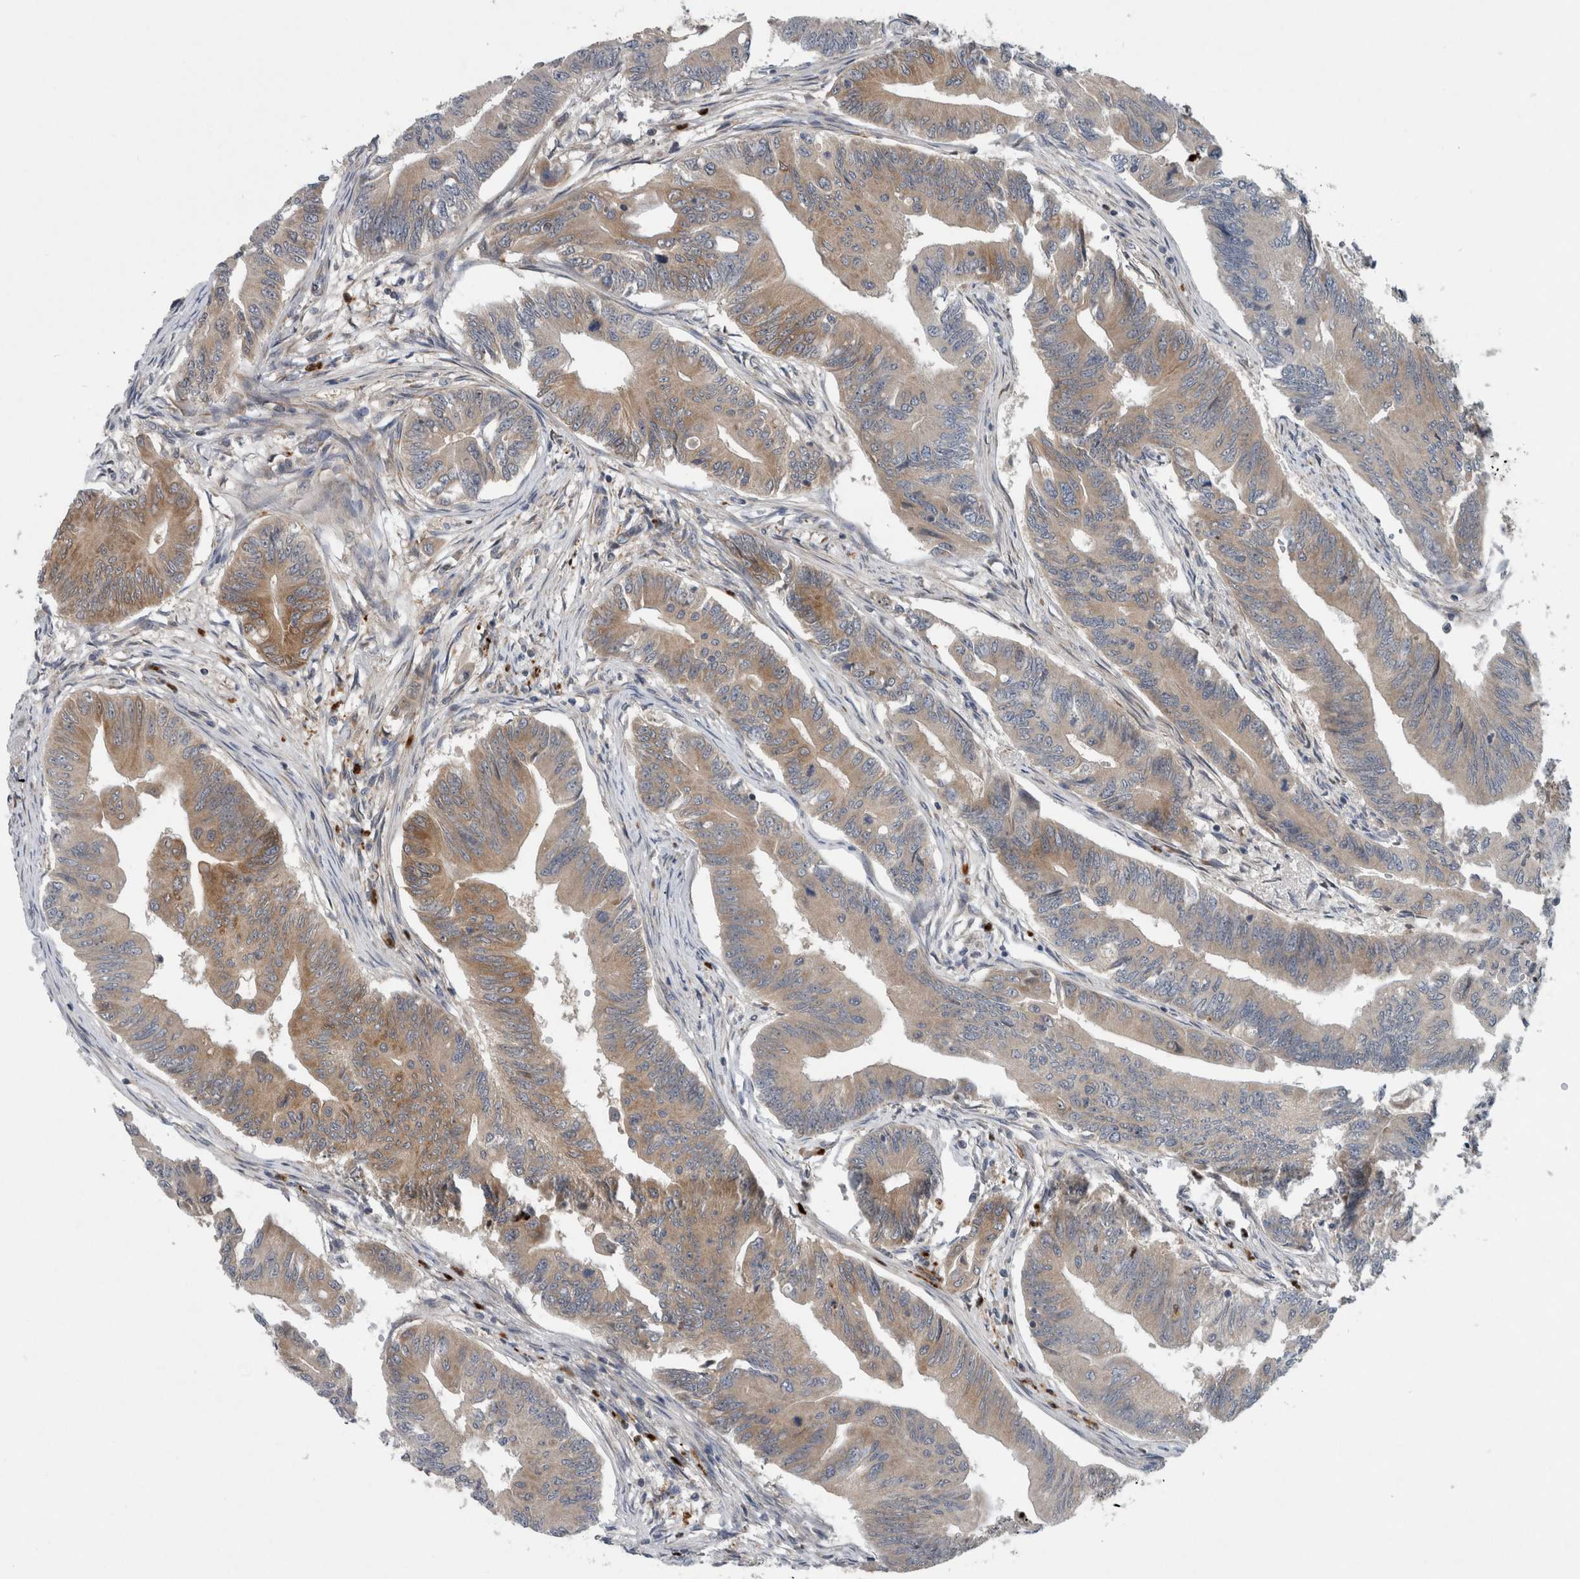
{"staining": {"intensity": "moderate", "quantity": "25%-75%", "location": "cytoplasmic/membranous"}, "tissue": "colorectal cancer", "cell_type": "Tumor cells", "image_type": "cancer", "snomed": [{"axis": "morphology", "description": "Adenoma, NOS"}, {"axis": "morphology", "description": "Adenocarcinoma, NOS"}, {"axis": "topography", "description": "Colon"}], "caption": "Adenocarcinoma (colorectal) was stained to show a protein in brown. There is medium levels of moderate cytoplasmic/membranous expression in about 25%-75% of tumor cells.", "gene": "PDCD2", "patient": {"sex": "male", "age": 79}}